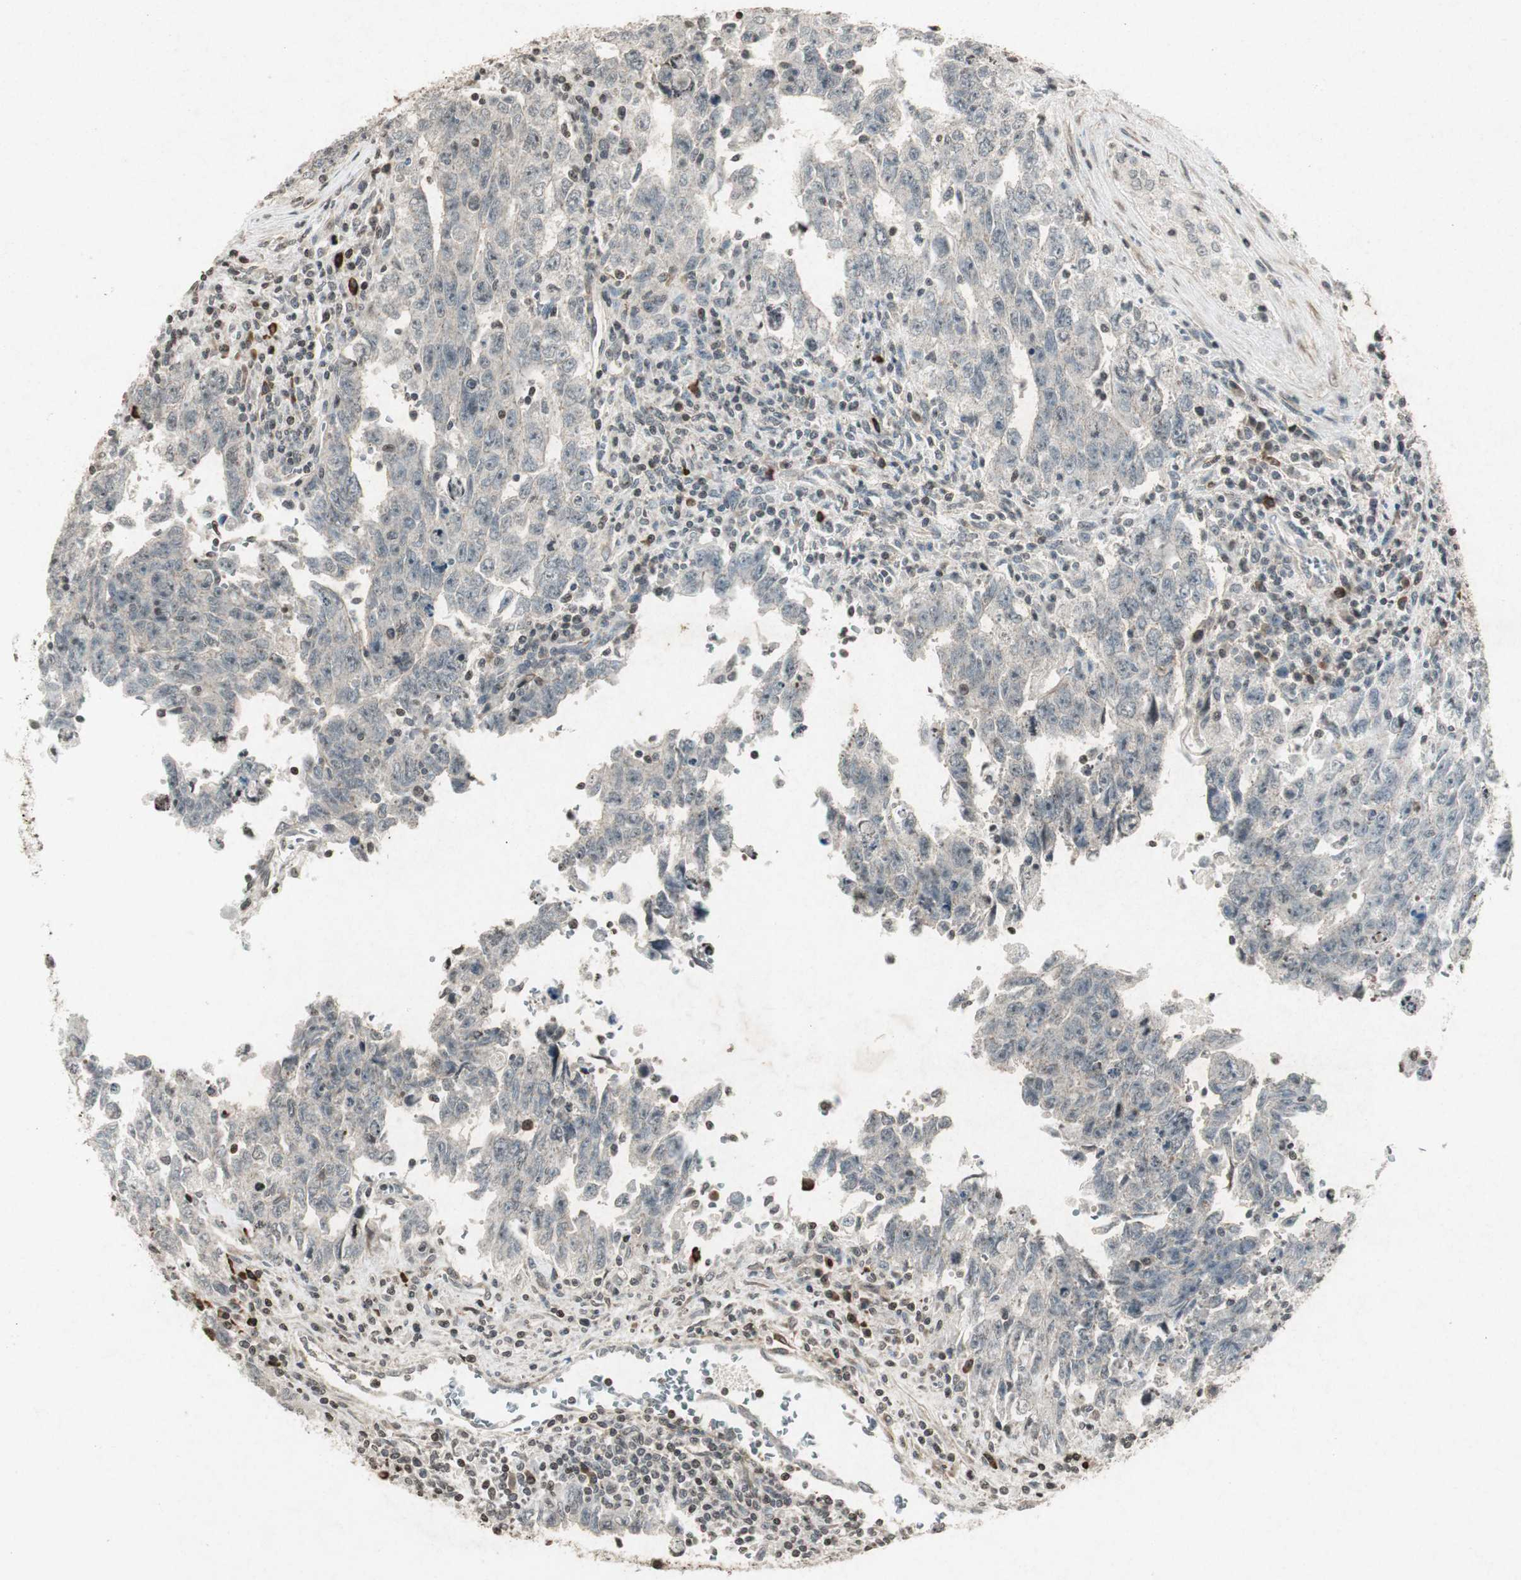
{"staining": {"intensity": "negative", "quantity": "none", "location": "none"}, "tissue": "testis cancer", "cell_type": "Tumor cells", "image_type": "cancer", "snomed": [{"axis": "morphology", "description": "Carcinoma, Embryonal, NOS"}, {"axis": "topography", "description": "Testis"}], "caption": "This photomicrograph is of embryonal carcinoma (testis) stained with IHC to label a protein in brown with the nuclei are counter-stained blue. There is no staining in tumor cells.", "gene": "PRKG1", "patient": {"sex": "male", "age": 28}}